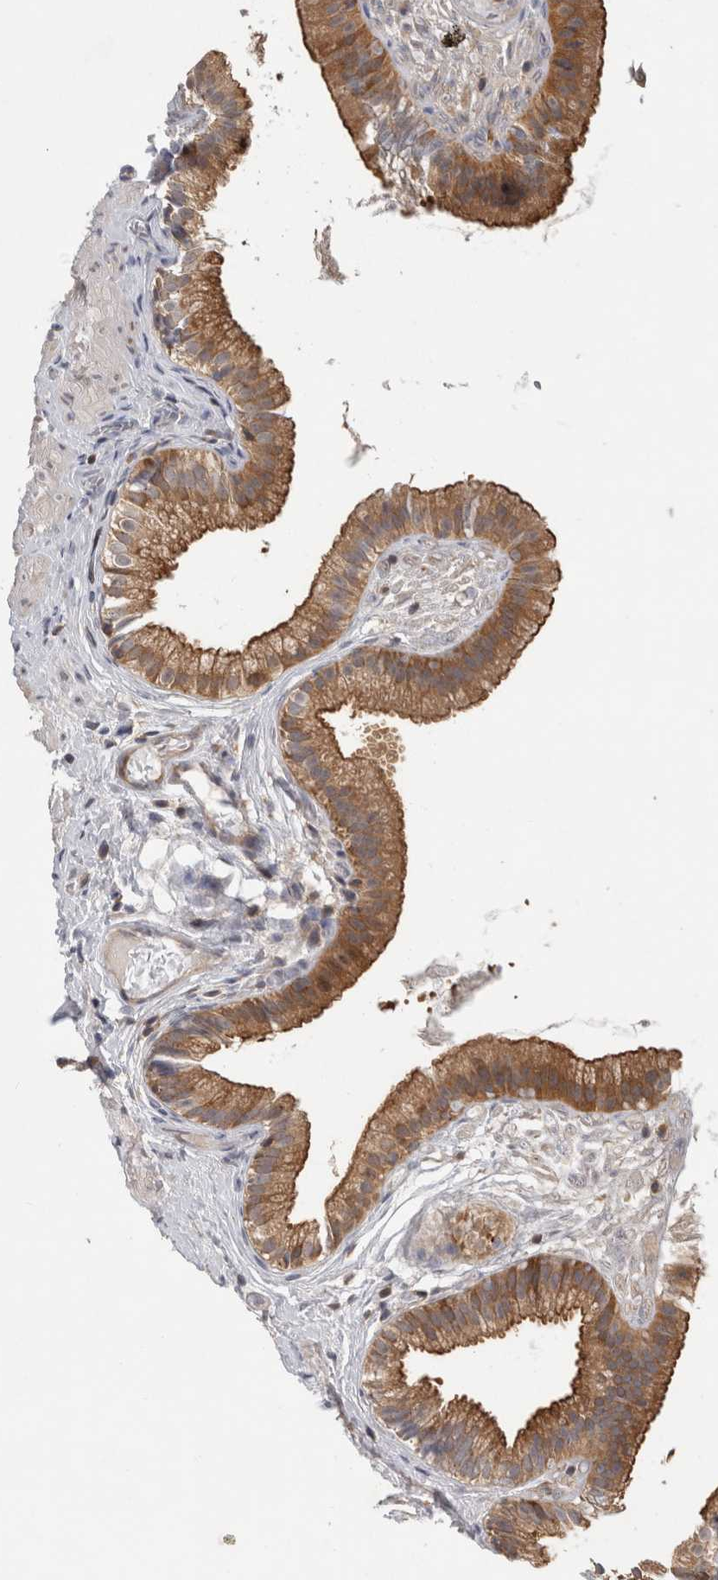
{"staining": {"intensity": "moderate", "quantity": ">75%", "location": "cytoplasmic/membranous"}, "tissue": "gallbladder", "cell_type": "Glandular cells", "image_type": "normal", "snomed": [{"axis": "morphology", "description": "Normal tissue, NOS"}, {"axis": "topography", "description": "Gallbladder"}], "caption": "Approximately >75% of glandular cells in unremarkable human gallbladder reveal moderate cytoplasmic/membranous protein positivity as visualized by brown immunohistochemical staining.", "gene": "PARP6", "patient": {"sex": "female", "age": 26}}